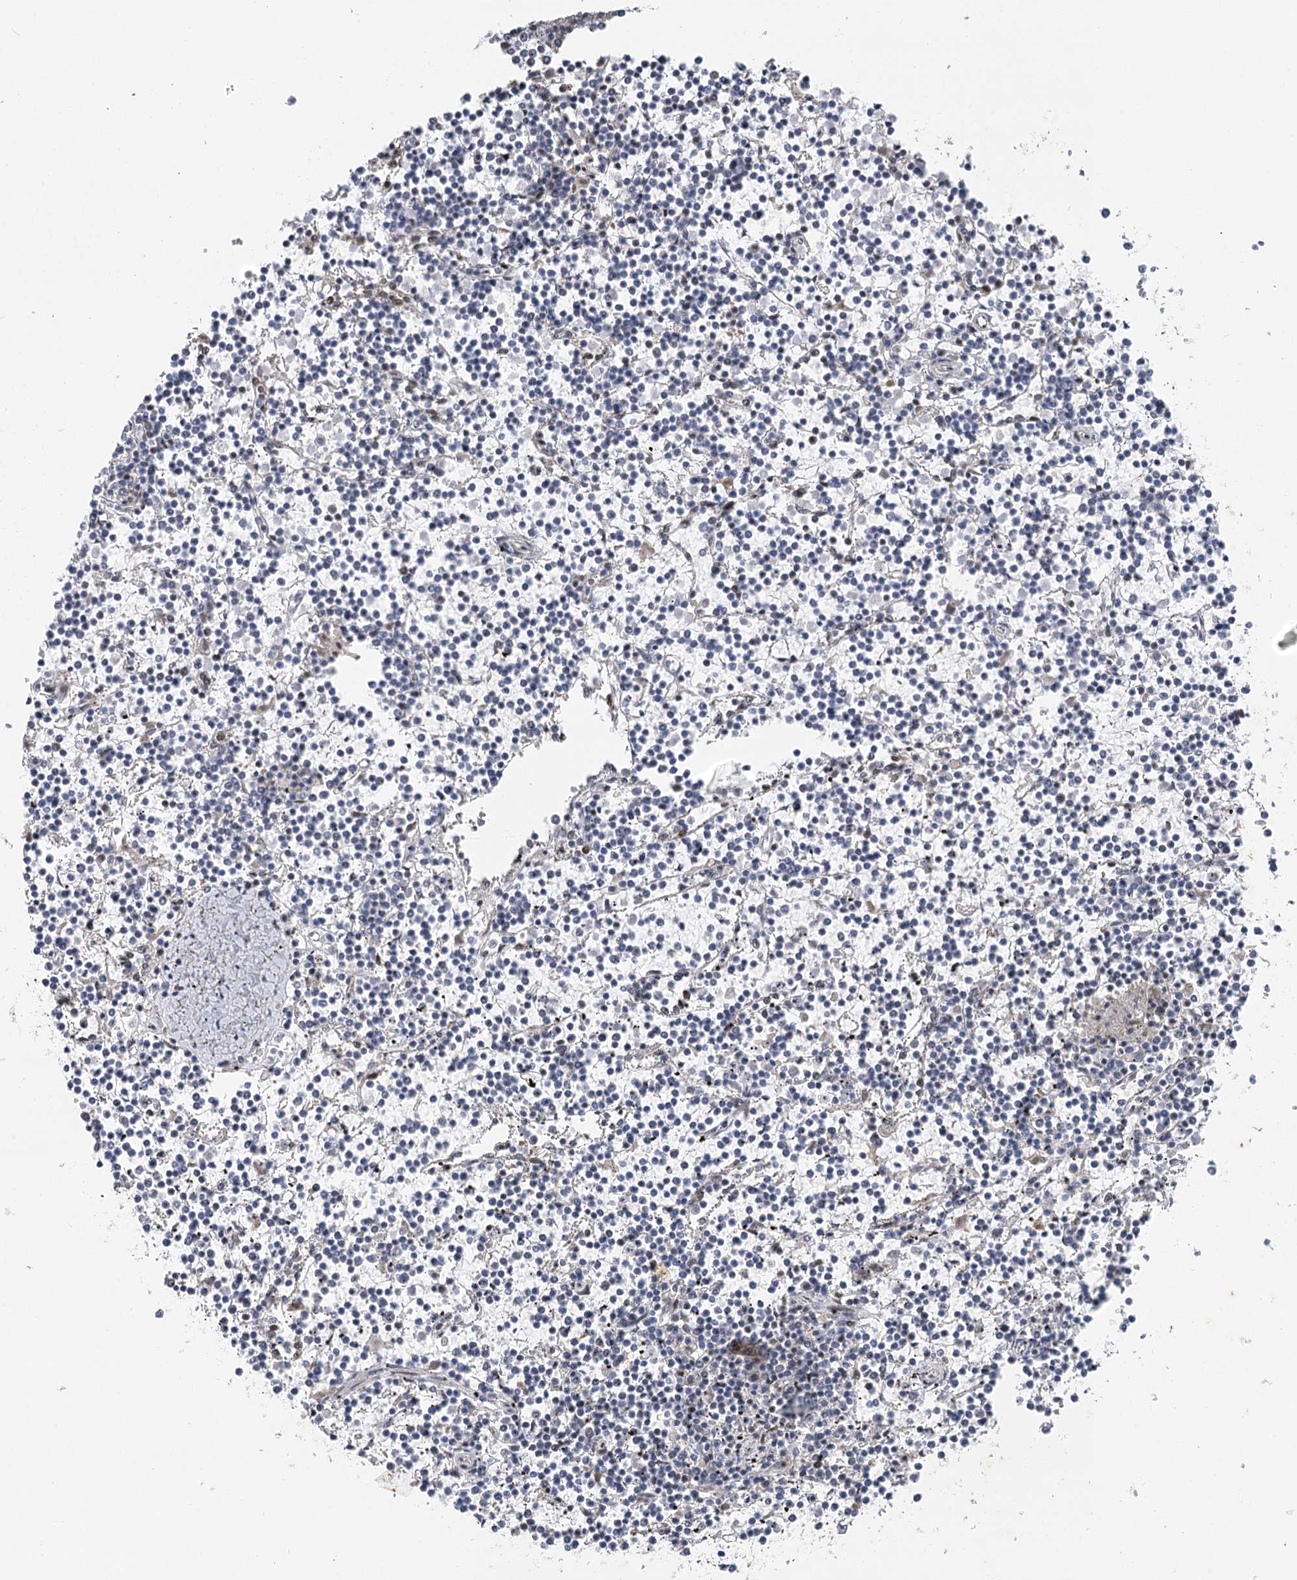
{"staining": {"intensity": "negative", "quantity": "none", "location": "none"}, "tissue": "lymphoma", "cell_type": "Tumor cells", "image_type": "cancer", "snomed": [{"axis": "morphology", "description": "Malignant lymphoma, non-Hodgkin's type, Low grade"}, {"axis": "topography", "description": "Spleen"}], "caption": "The image exhibits no significant positivity in tumor cells of malignant lymphoma, non-Hodgkin's type (low-grade). The staining was performed using DAB (3,3'-diaminobenzidine) to visualize the protein expression in brown, while the nuclei were stained in blue with hematoxylin (Magnification: 20x).", "gene": "IL11RA", "patient": {"sex": "female", "age": 19}}